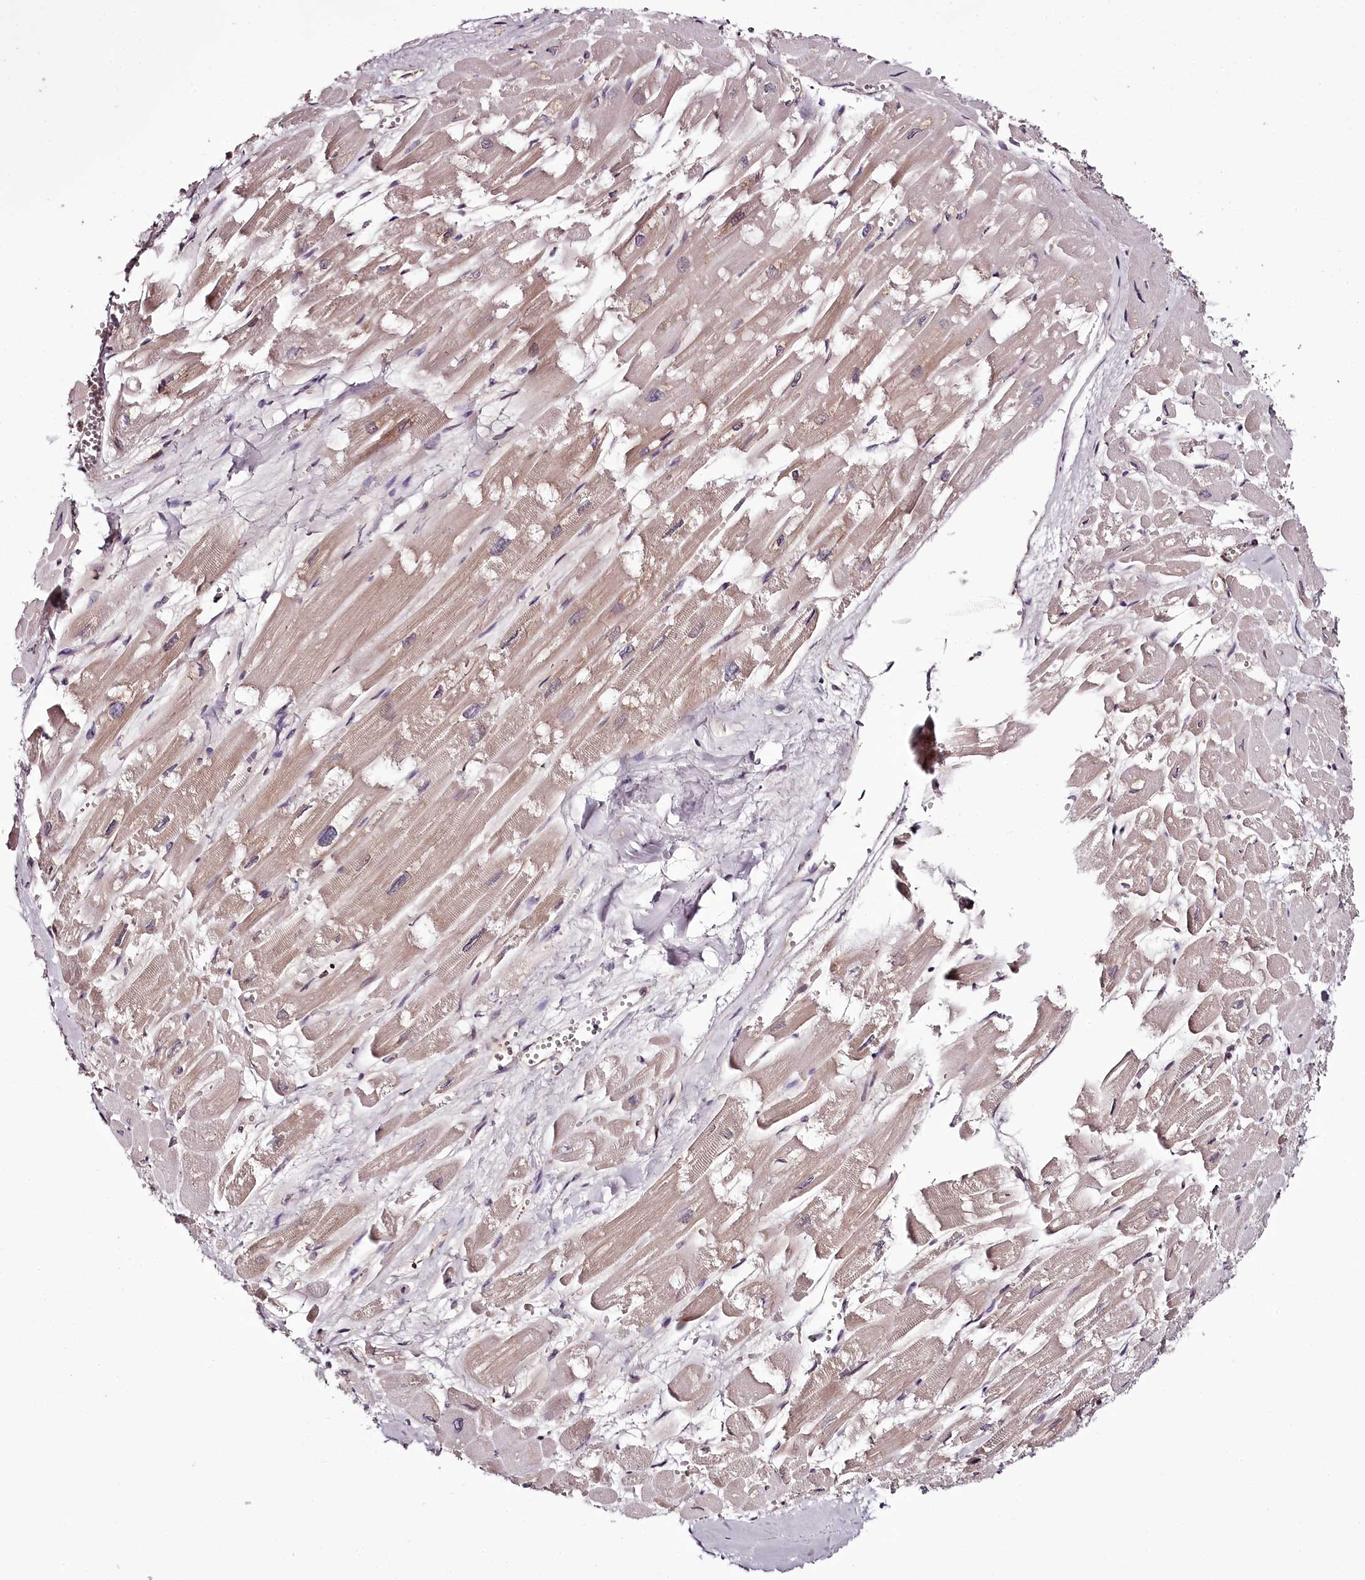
{"staining": {"intensity": "weak", "quantity": "25%-75%", "location": "cytoplasmic/membranous"}, "tissue": "heart muscle", "cell_type": "Cardiomyocytes", "image_type": "normal", "snomed": [{"axis": "morphology", "description": "Normal tissue, NOS"}, {"axis": "topography", "description": "Heart"}], "caption": "Cardiomyocytes exhibit low levels of weak cytoplasmic/membranous positivity in about 25%-75% of cells in unremarkable human heart muscle.", "gene": "TARS1", "patient": {"sex": "male", "age": 54}}